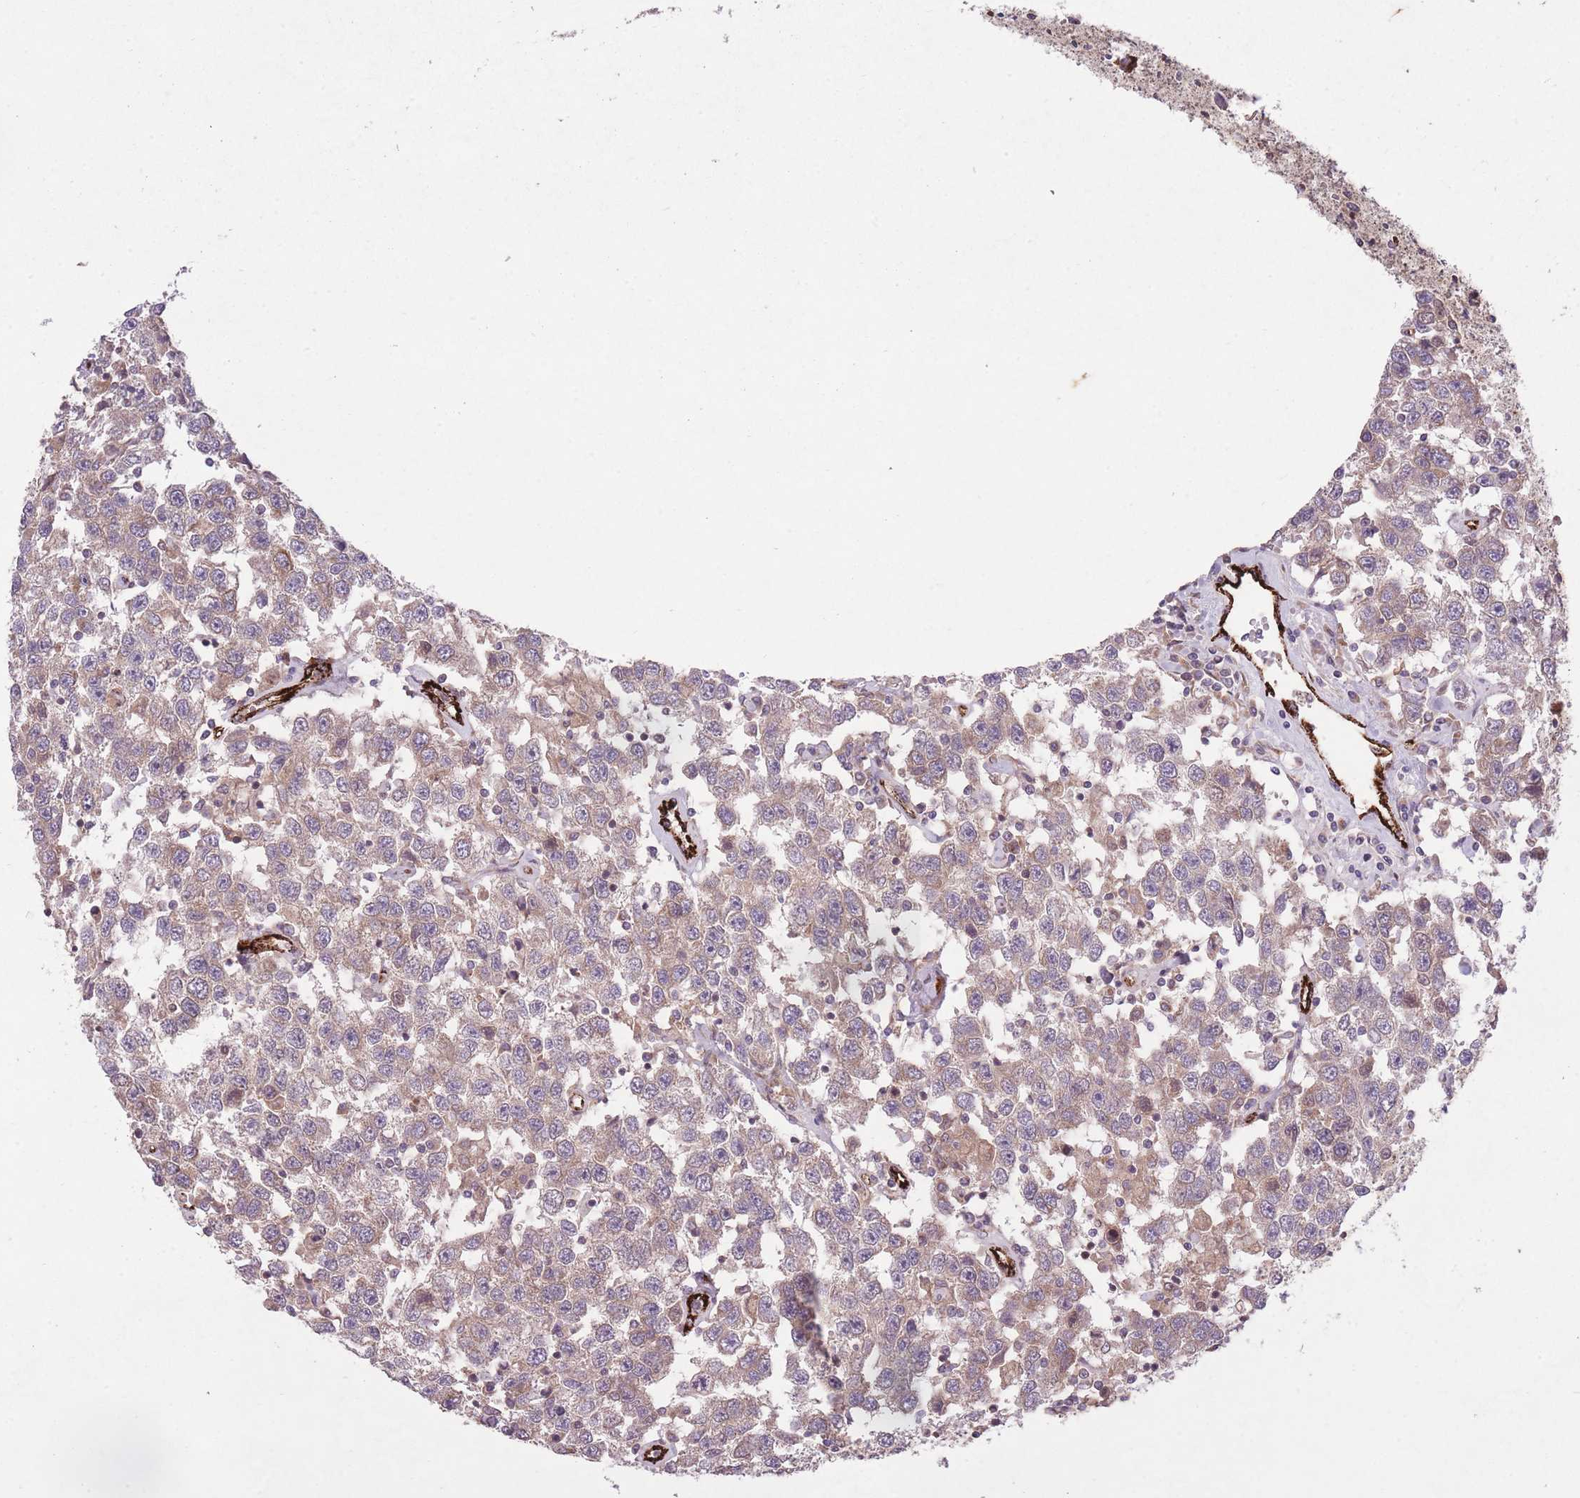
{"staining": {"intensity": "weak", "quantity": ">75%", "location": "cytoplasmic/membranous"}, "tissue": "testis cancer", "cell_type": "Tumor cells", "image_type": "cancer", "snomed": [{"axis": "morphology", "description": "Seminoma, NOS"}, {"axis": "topography", "description": "Testis"}], "caption": "Immunohistochemistry (IHC) micrograph of neoplastic tissue: testis seminoma stained using immunohistochemistry (IHC) reveals low levels of weak protein expression localized specifically in the cytoplasmic/membranous of tumor cells, appearing as a cytoplasmic/membranous brown color.", "gene": "CISH", "patient": {"sex": "male", "age": 41}}